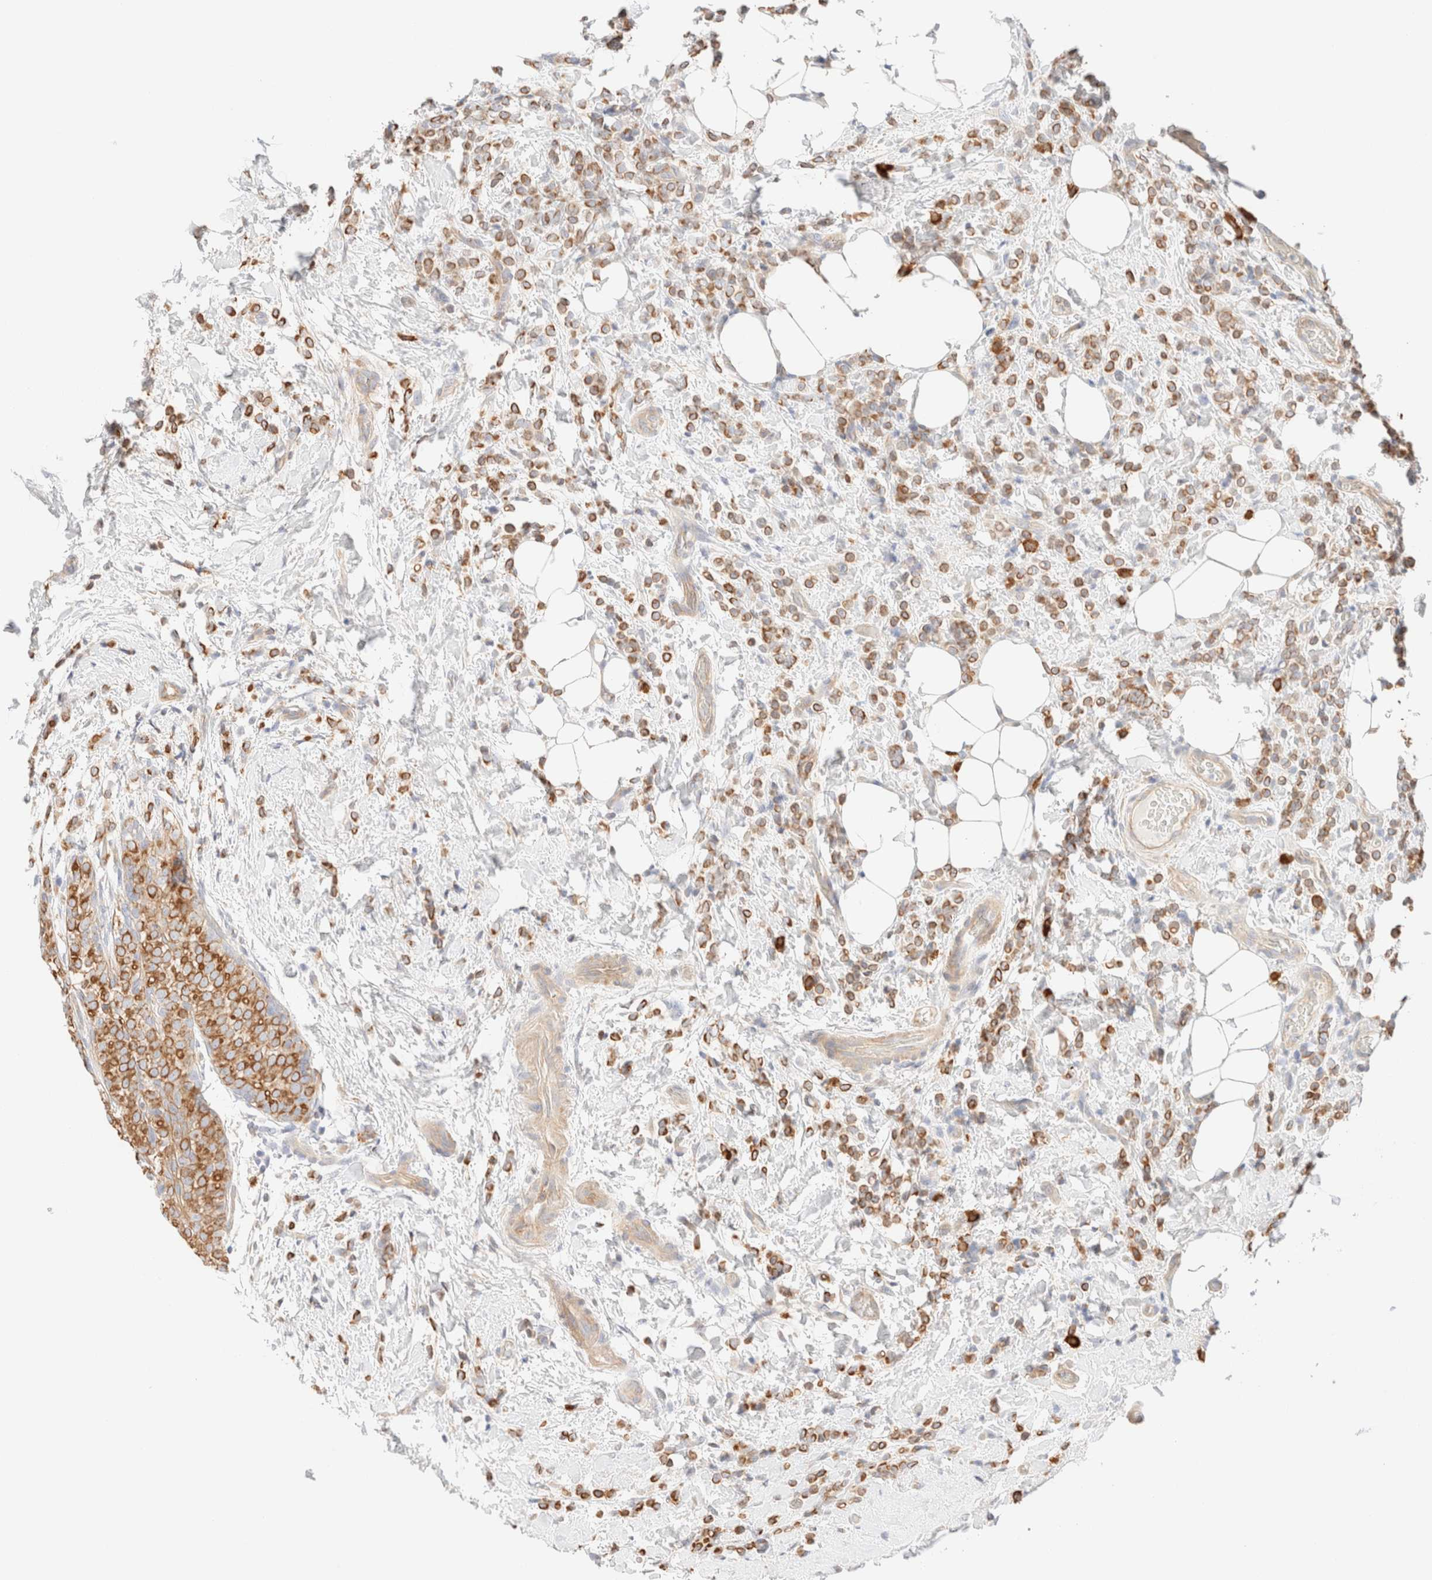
{"staining": {"intensity": "moderate", "quantity": ">75%", "location": "cytoplasmic/membranous"}, "tissue": "breast cancer", "cell_type": "Tumor cells", "image_type": "cancer", "snomed": [{"axis": "morphology", "description": "Lobular carcinoma"}, {"axis": "topography", "description": "Breast"}], "caption": "Immunohistochemistry (DAB (3,3'-diaminobenzidine)) staining of human breast lobular carcinoma demonstrates moderate cytoplasmic/membranous protein staining in approximately >75% of tumor cells.", "gene": "NIBAN2", "patient": {"sex": "female", "age": 50}}